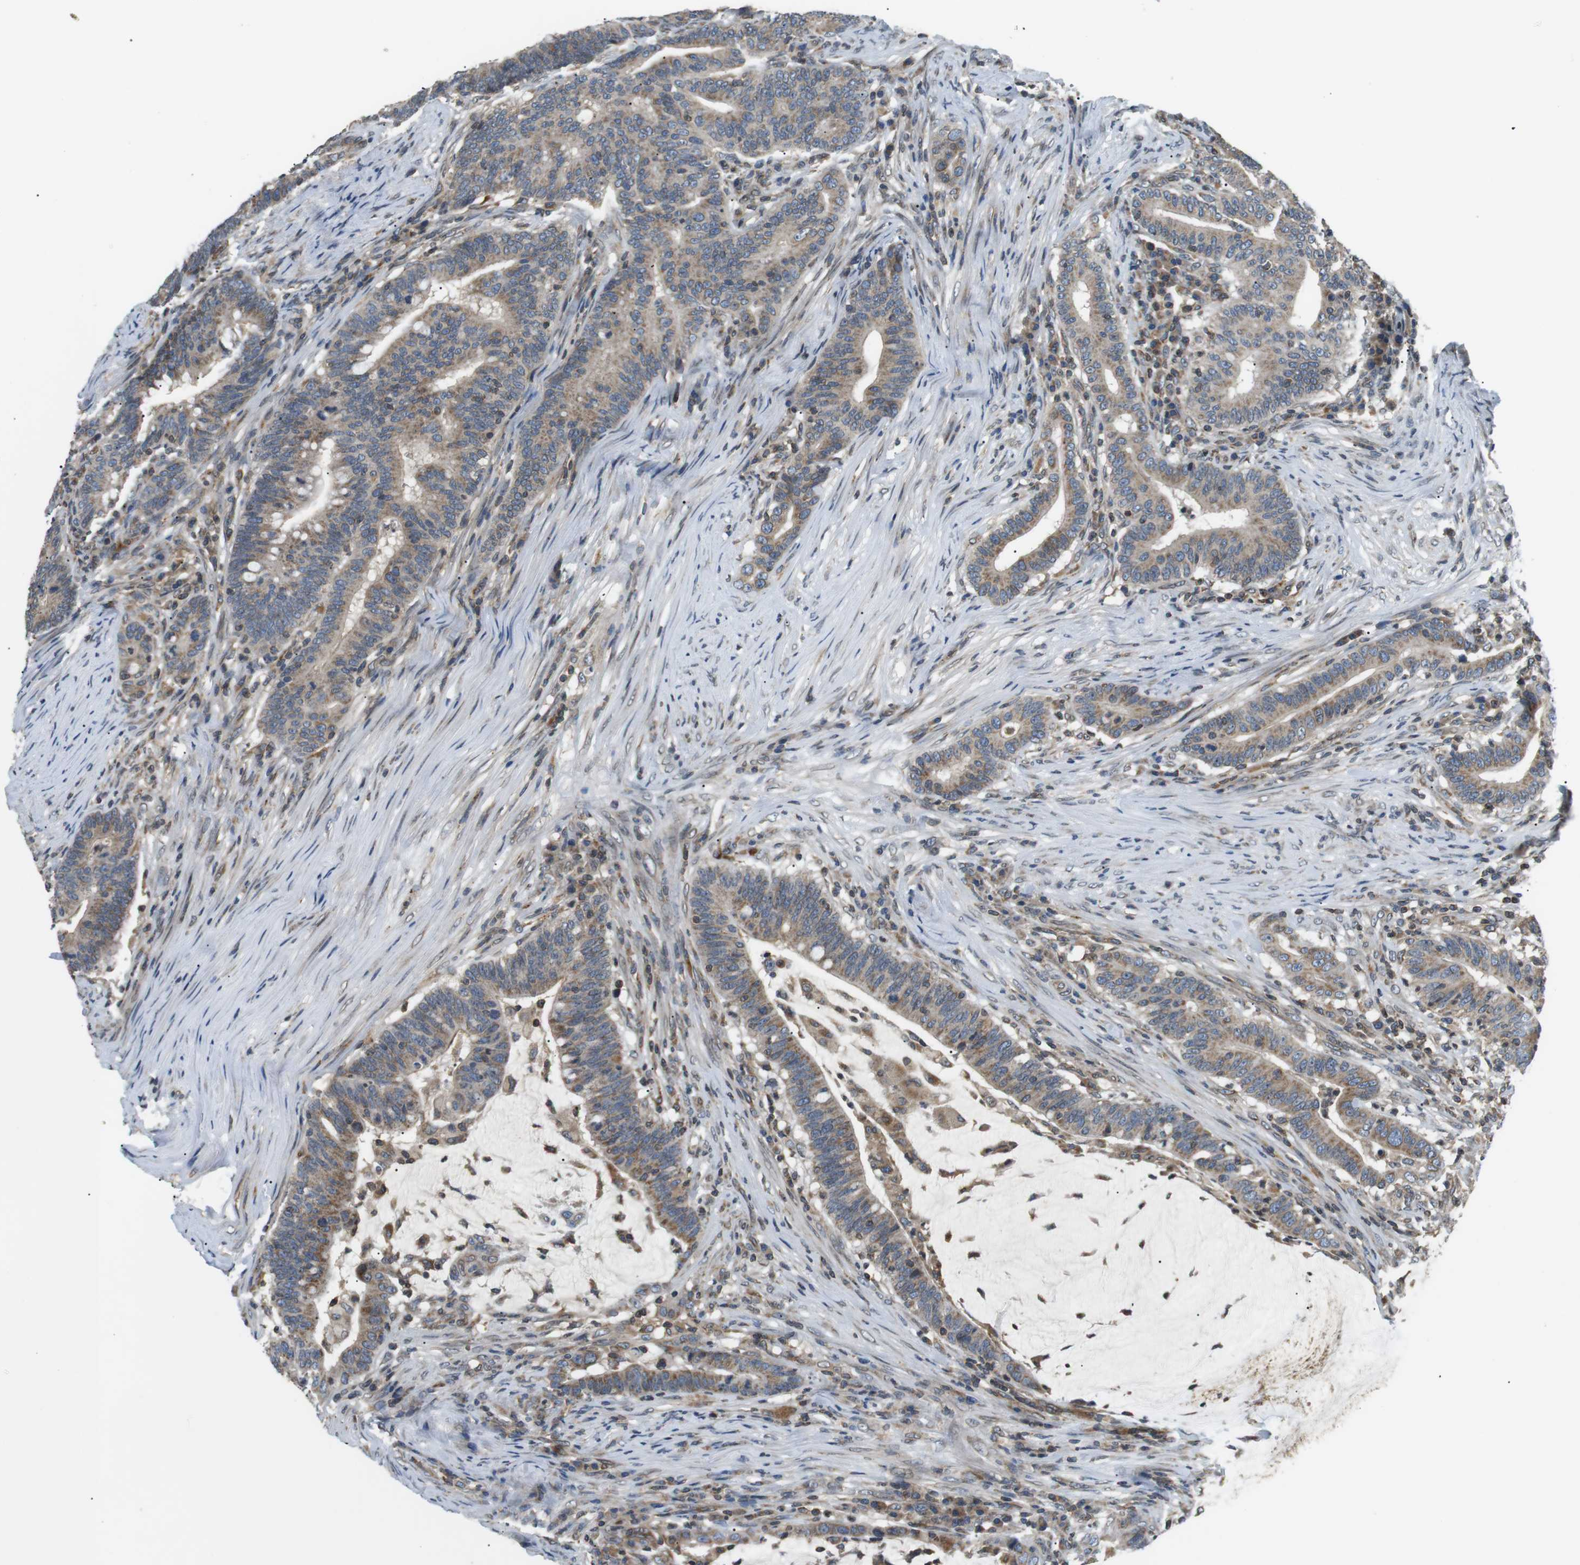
{"staining": {"intensity": "weak", "quantity": ">75%", "location": "cytoplasmic/membranous"}, "tissue": "colorectal cancer", "cell_type": "Tumor cells", "image_type": "cancer", "snomed": [{"axis": "morphology", "description": "Normal tissue, NOS"}, {"axis": "morphology", "description": "Adenocarcinoma, NOS"}, {"axis": "topography", "description": "Colon"}], "caption": "The micrograph demonstrates a brown stain indicating the presence of a protein in the cytoplasmic/membranous of tumor cells in colorectal adenocarcinoma.", "gene": "TMX4", "patient": {"sex": "female", "age": 66}}